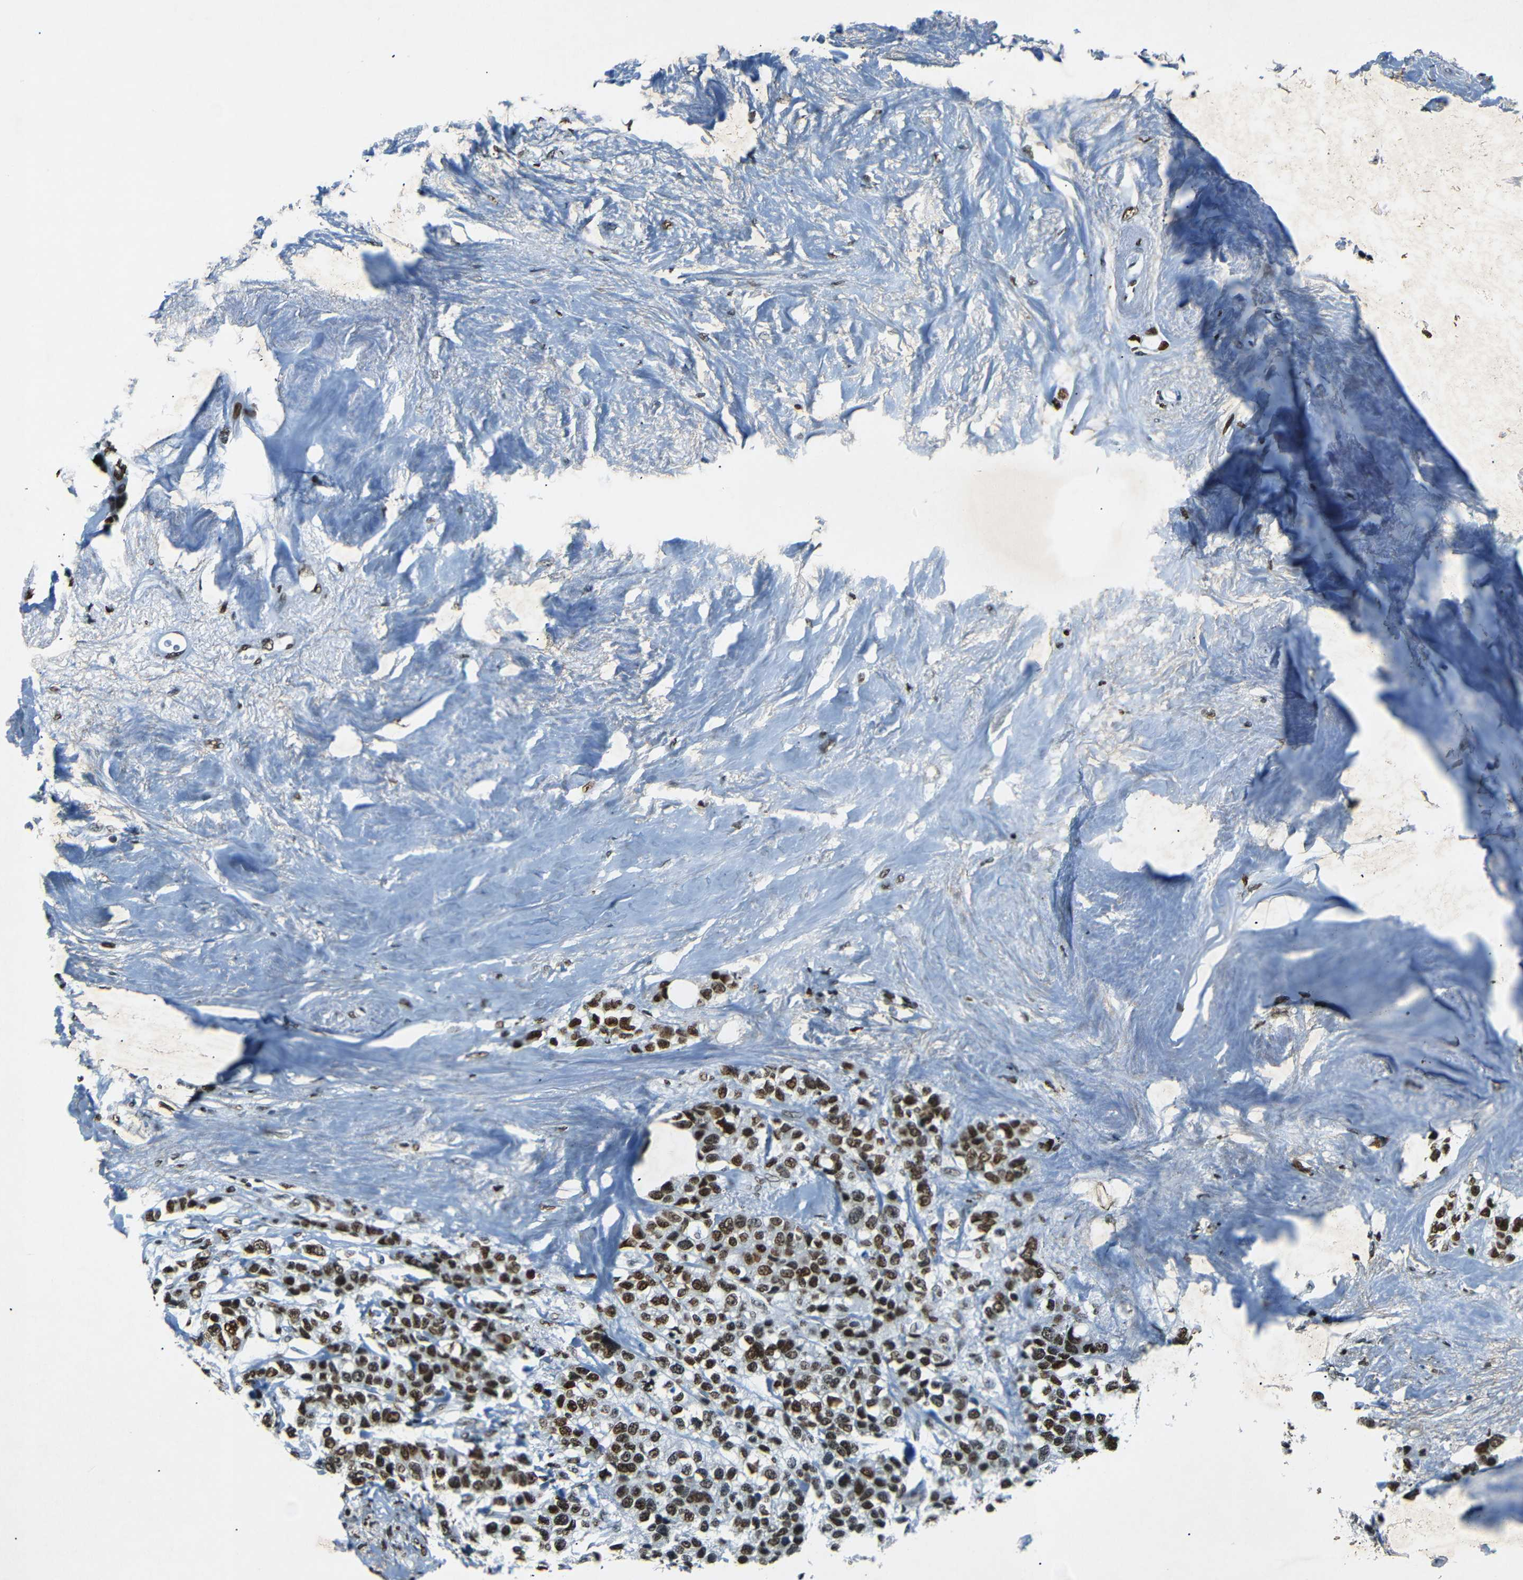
{"staining": {"intensity": "strong", "quantity": "25%-75%", "location": "nuclear"}, "tissue": "breast cancer", "cell_type": "Tumor cells", "image_type": "cancer", "snomed": [{"axis": "morphology", "description": "Duct carcinoma"}, {"axis": "topography", "description": "Breast"}], "caption": "DAB immunohistochemical staining of human invasive ductal carcinoma (breast) reveals strong nuclear protein positivity in approximately 25%-75% of tumor cells.", "gene": "HMGN1", "patient": {"sex": "female", "age": 51}}